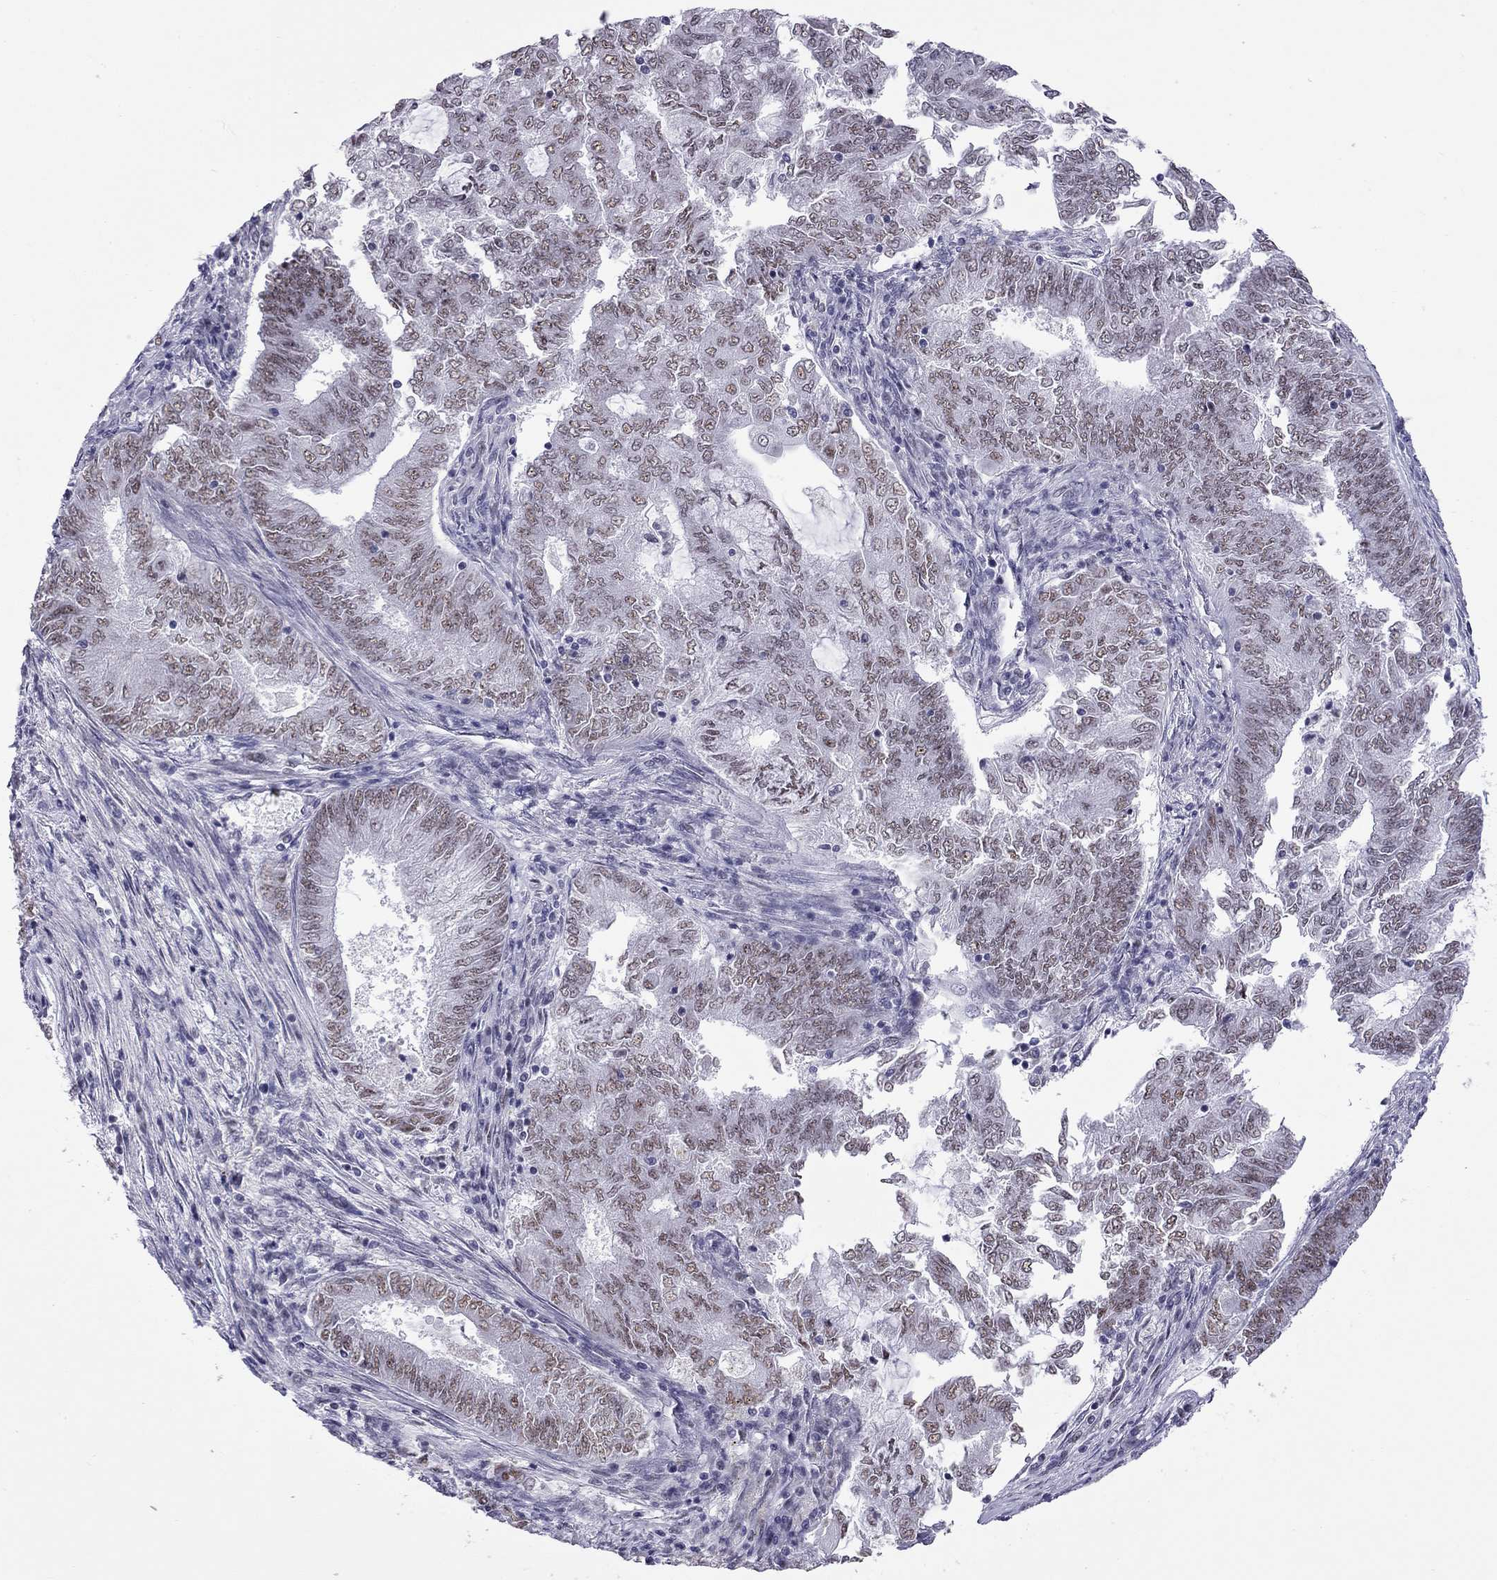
{"staining": {"intensity": "weak", "quantity": ">75%", "location": "nuclear"}, "tissue": "endometrial cancer", "cell_type": "Tumor cells", "image_type": "cancer", "snomed": [{"axis": "morphology", "description": "Adenocarcinoma, NOS"}, {"axis": "topography", "description": "Endometrium"}], "caption": "Immunohistochemical staining of human endometrial adenocarcinoma displays low levels of weak nuclear staining in about >75% of tumor cells.", "gene": "PPP1R3A", "patient": {"sex": "female", "age": 62}}